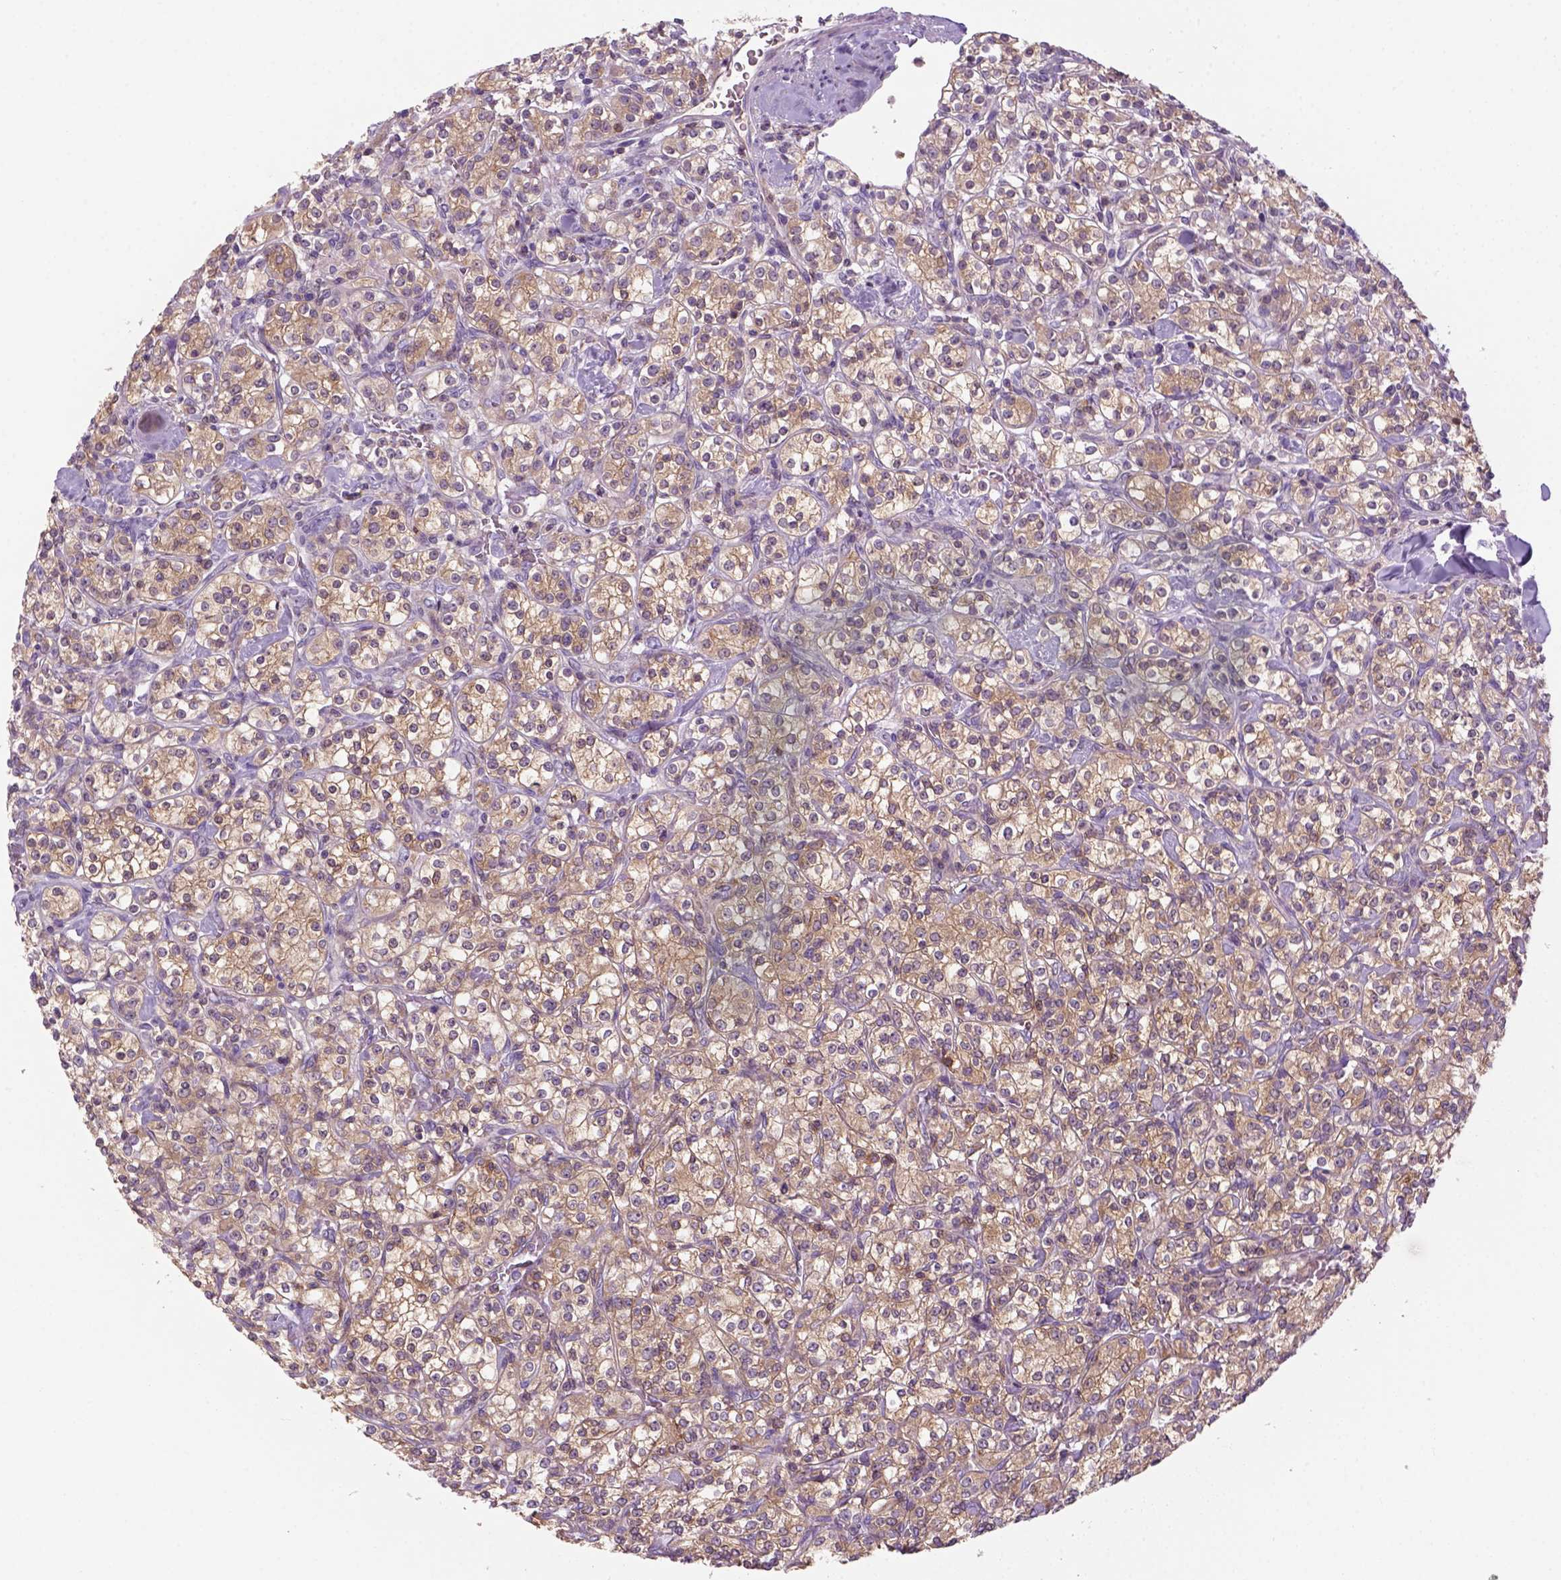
{"staining": {"intensity": "moderate", "quantity": ">75%", "location": "cytoplasmic/membranous"}, "tissue": "renal cancer", "cell_type": "Tumor cells", "image_type": "cancer", "snomed": [{"axis": "morphology", "description": "Adenocarcinoma, NOS"}, {"axis": "topography", "description": "Kidney"}], "caption": "Protein staining demonstrates moderate cytoplasmic/membranous positivity in approximately >75% of tumor cells in renal cancer.", "gene": "GOT1", "patient": {"sex": "male", "age": 77}}